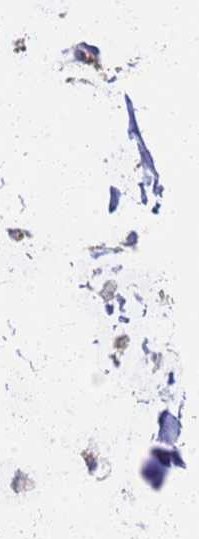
{"staining": {"intensity": "moderate", "quantity": ">75%", "location": "cytoplasmic/membranous"}, "tissue": "bronchus", "cell_type": "Respiratory epithelial cells", "image_type": "normal", "snomed": [{"axis": "morphology", "description": "Normal tissue, NOS"}, {"axis": "topography", "description": "Cartilage tissue"}], "caption": "Immunohistochemical staining of normal bronchus displays >75% levels of moderate cytoplasmic/membranous protein positivity in approximately >75% of respiratory epithelial cells. The protein of interest is stained brown, and the nuclei are stained in blue (DAB (3,3'-diaminobenzidine) IHC with brightfield microscopy, high magnification).", "gene": "C2CD5", "patient": {"sex": "male", "age": 63}}